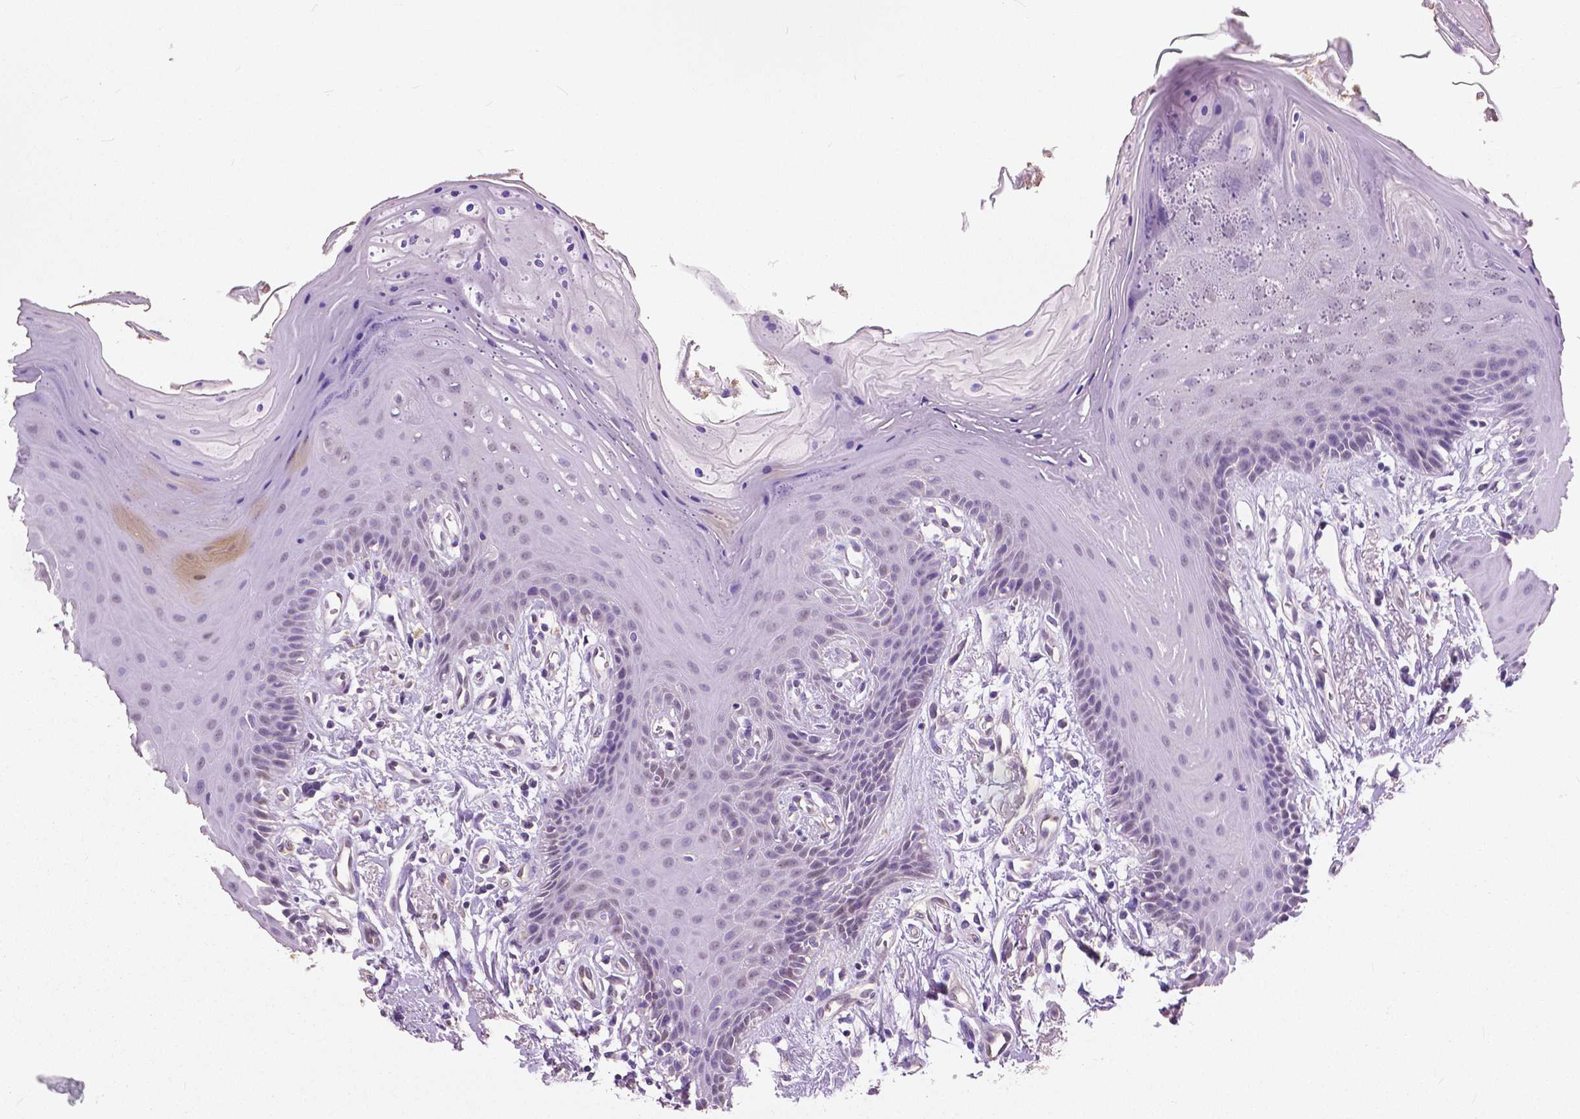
{"staining": {"intensity": "negative", "quantity": "none", "location": "none"}, "tissue": "oral mucosa", "cell_type": "Squamous epithelial cells", "image_type": "normal", "snomed": [{"axis": "morphology", "description": "Normal tissue, NOS"}, {"axis": "morphology", "description": "Normal morphology"}, {"axis": "topography", "description": "Oral tissue"}], "caption": "IHC image of unremarkable human oral mucosa stained for a protein (brown), which demonstrates no expression in squamous epithelial cells. (DAB IHC visualized using brightfield microscopy, high magnification).", "gene": "TKFC", "patient": {"sex": "female", "age": 76}}